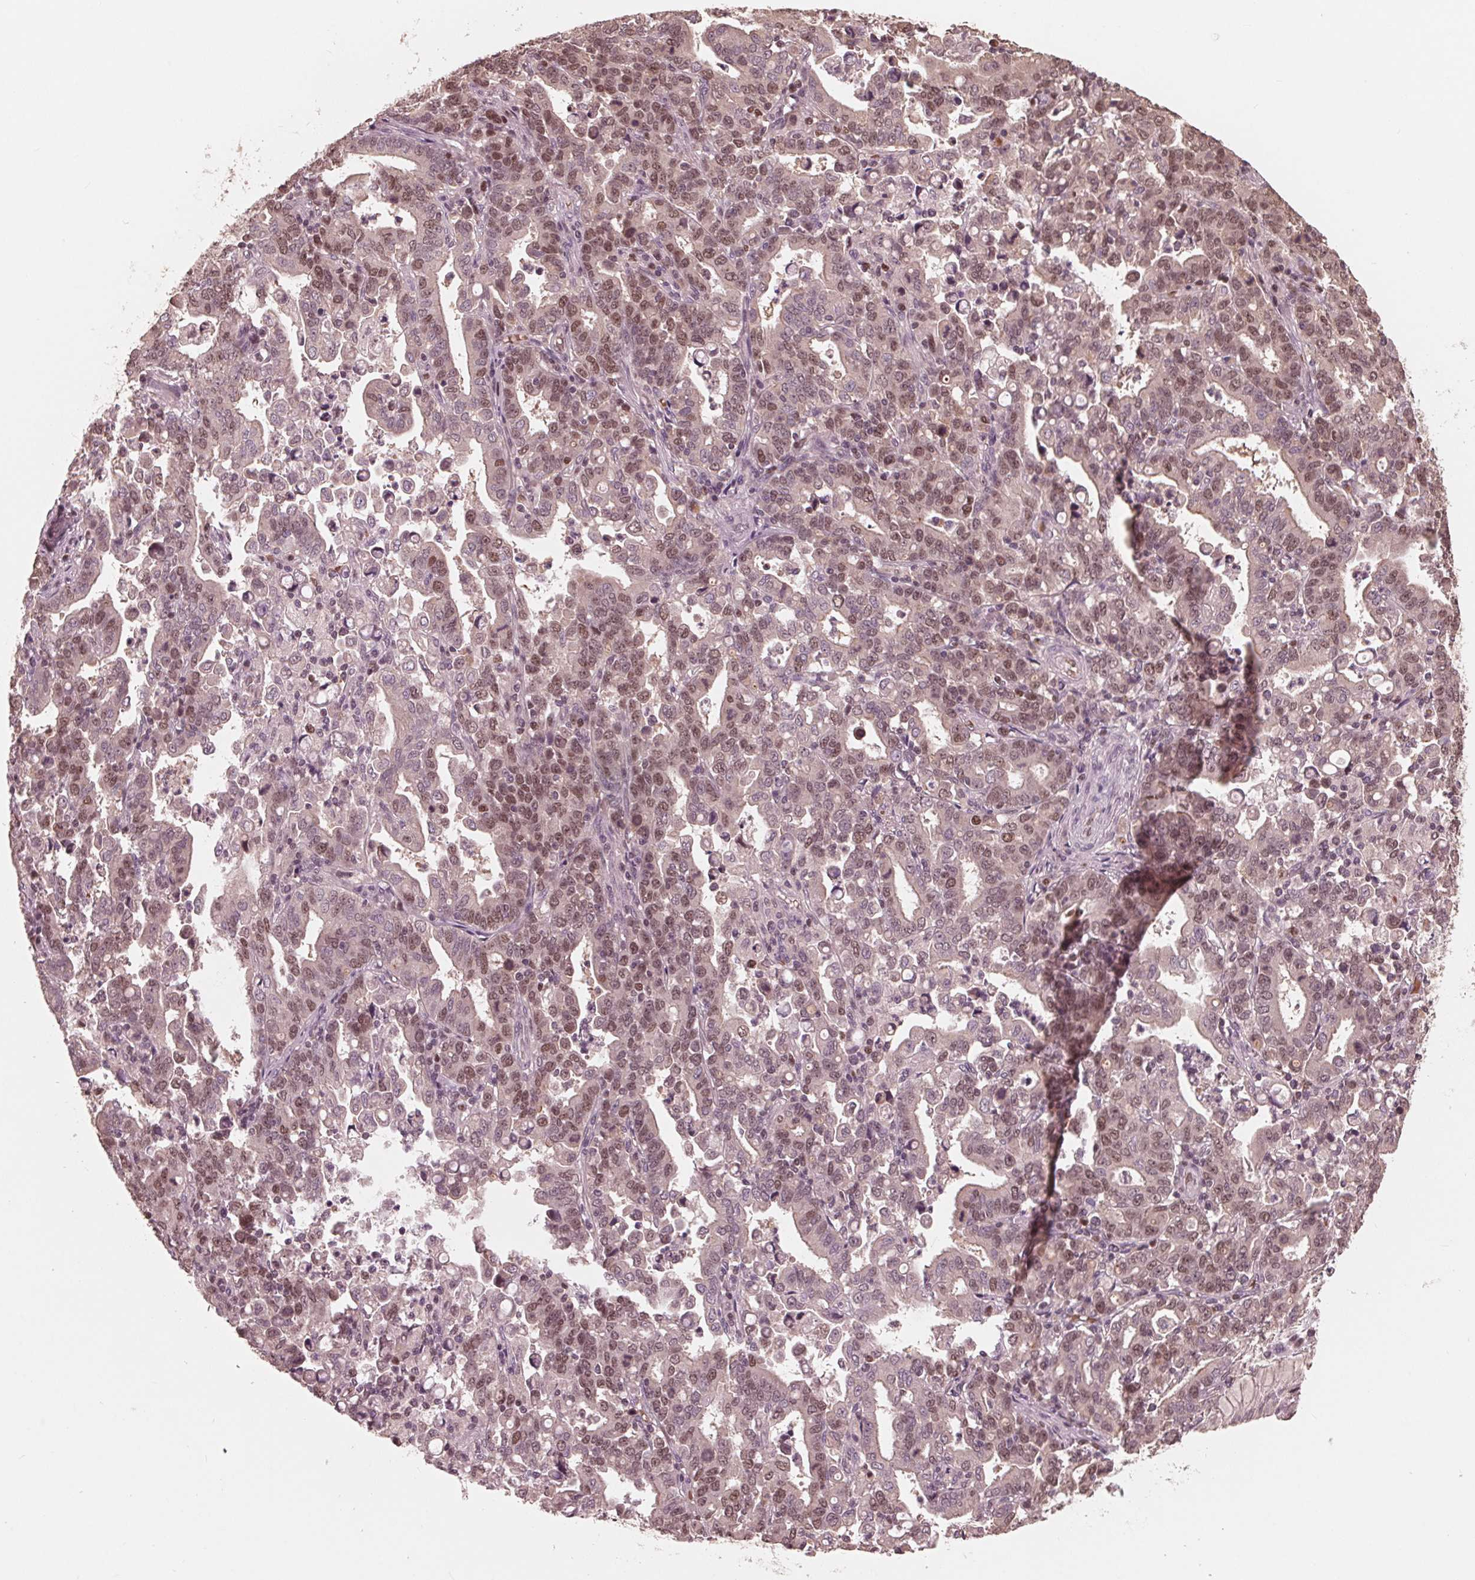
{"staining": {"intensity": "moderate", "quantity": "25%-75%", "location": "nuclear"}, "tissue": "stomach cancer", "cell_type": "Tumor cells", "image_type": "cancer", "snomed": [{"axis": "morphology", "description": "Adenocarcinoma, NOS"}, {"axis": "topography", "description": "Stomach"}], "caption": "IHC photomicrograph of stomach cancer stained for a protein (brown), which exhibits medium levels of moderate nuclear expression in approximately 25%-75% of tumor cells.", "gene": "HIRIP3", "patient": {"sex": "male", "age": 82}}